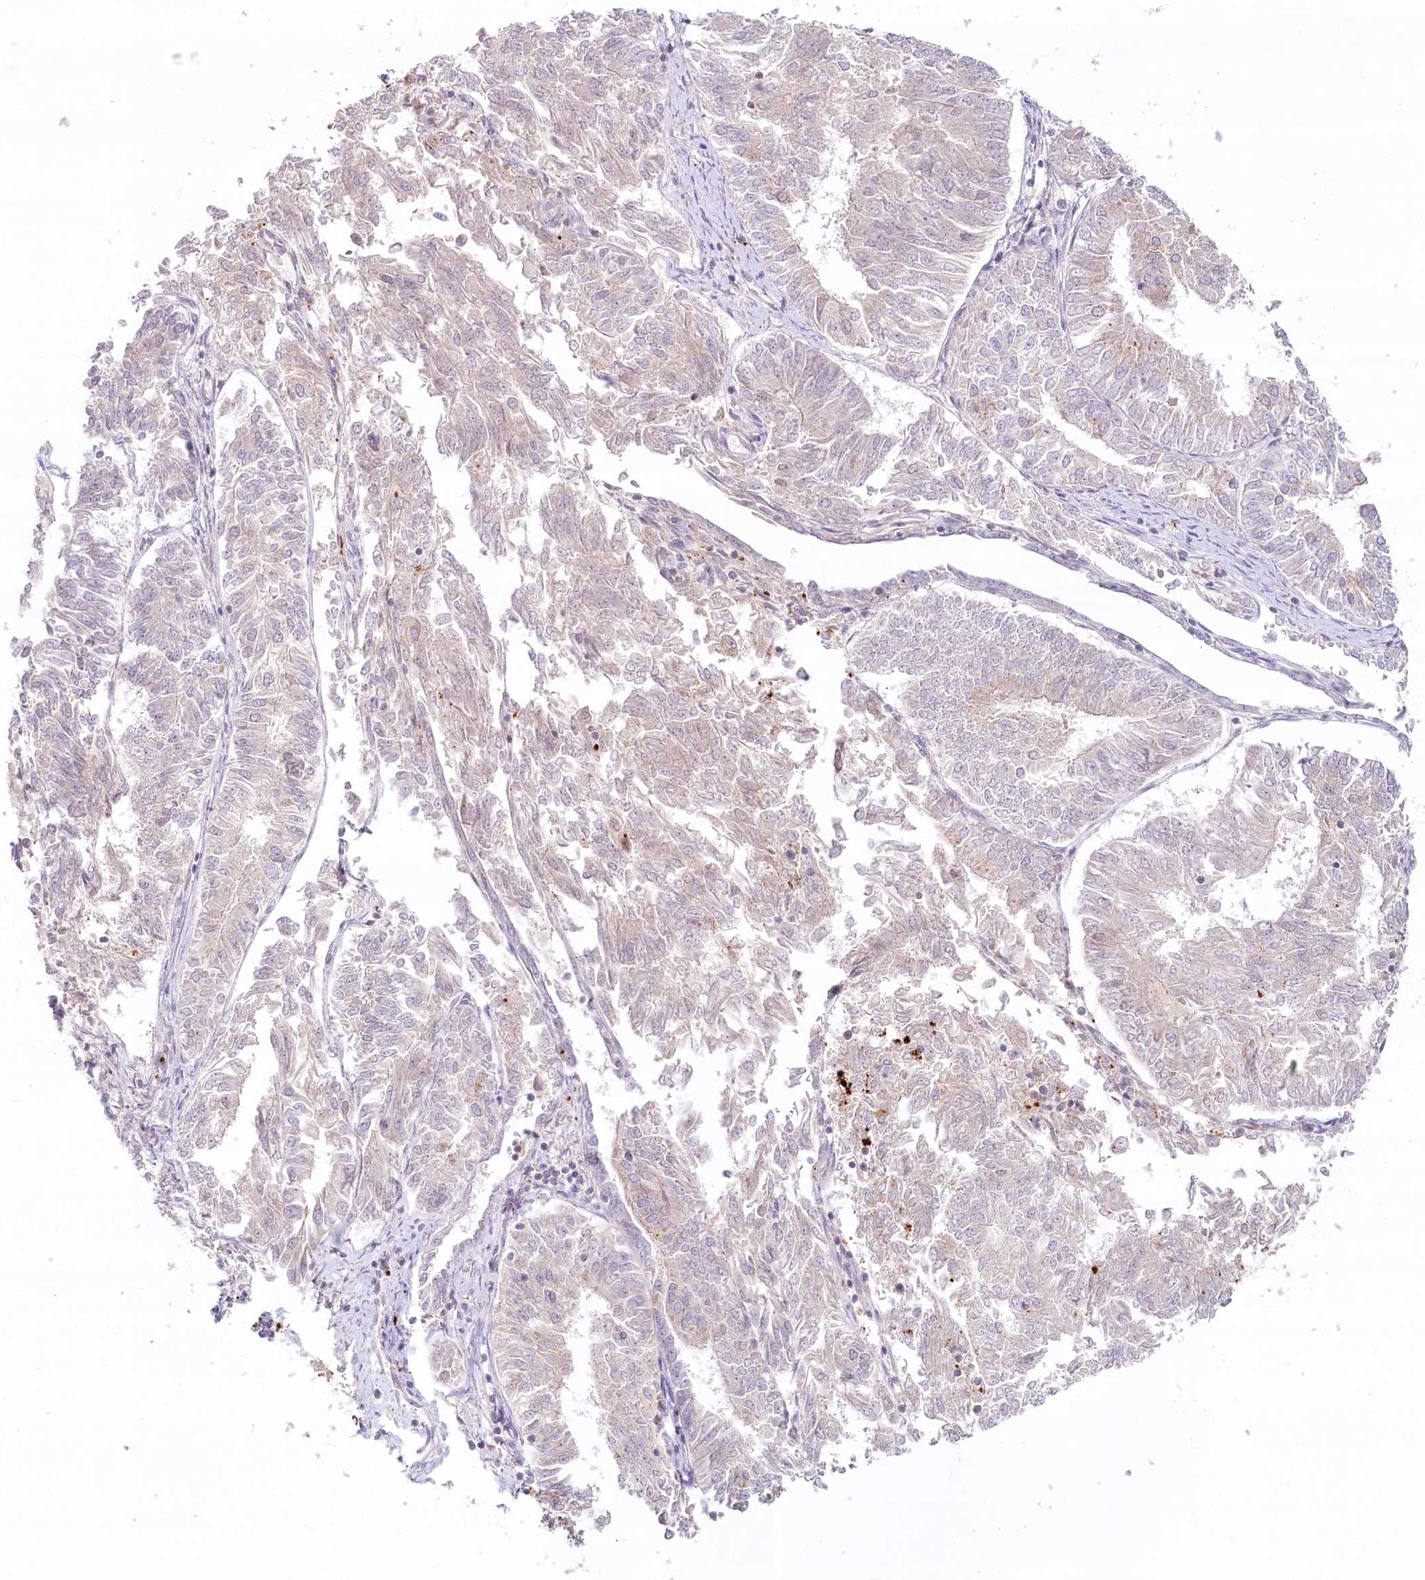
{"staining": {"intensity": "negative", "quantity": "none", "location": "none"}, "tissue": "endometrial cancer", "cell_type": "Tumor cells", "image_type": "cancer", "snomed": [{"axis": "morphology", "description": "Adenocarcinoma, NOS"}, {"axis": "topography", "description": "Endometrium"}], "caption": "High power microscopy histopathology image of an immunohistochemistry (IHC) micrograph of adenocarcinoma (endometrial), revealing no significant staining in tumor cells.", "gene": "PSAPL1", "patient": {"sex": "female", "age": 58}}